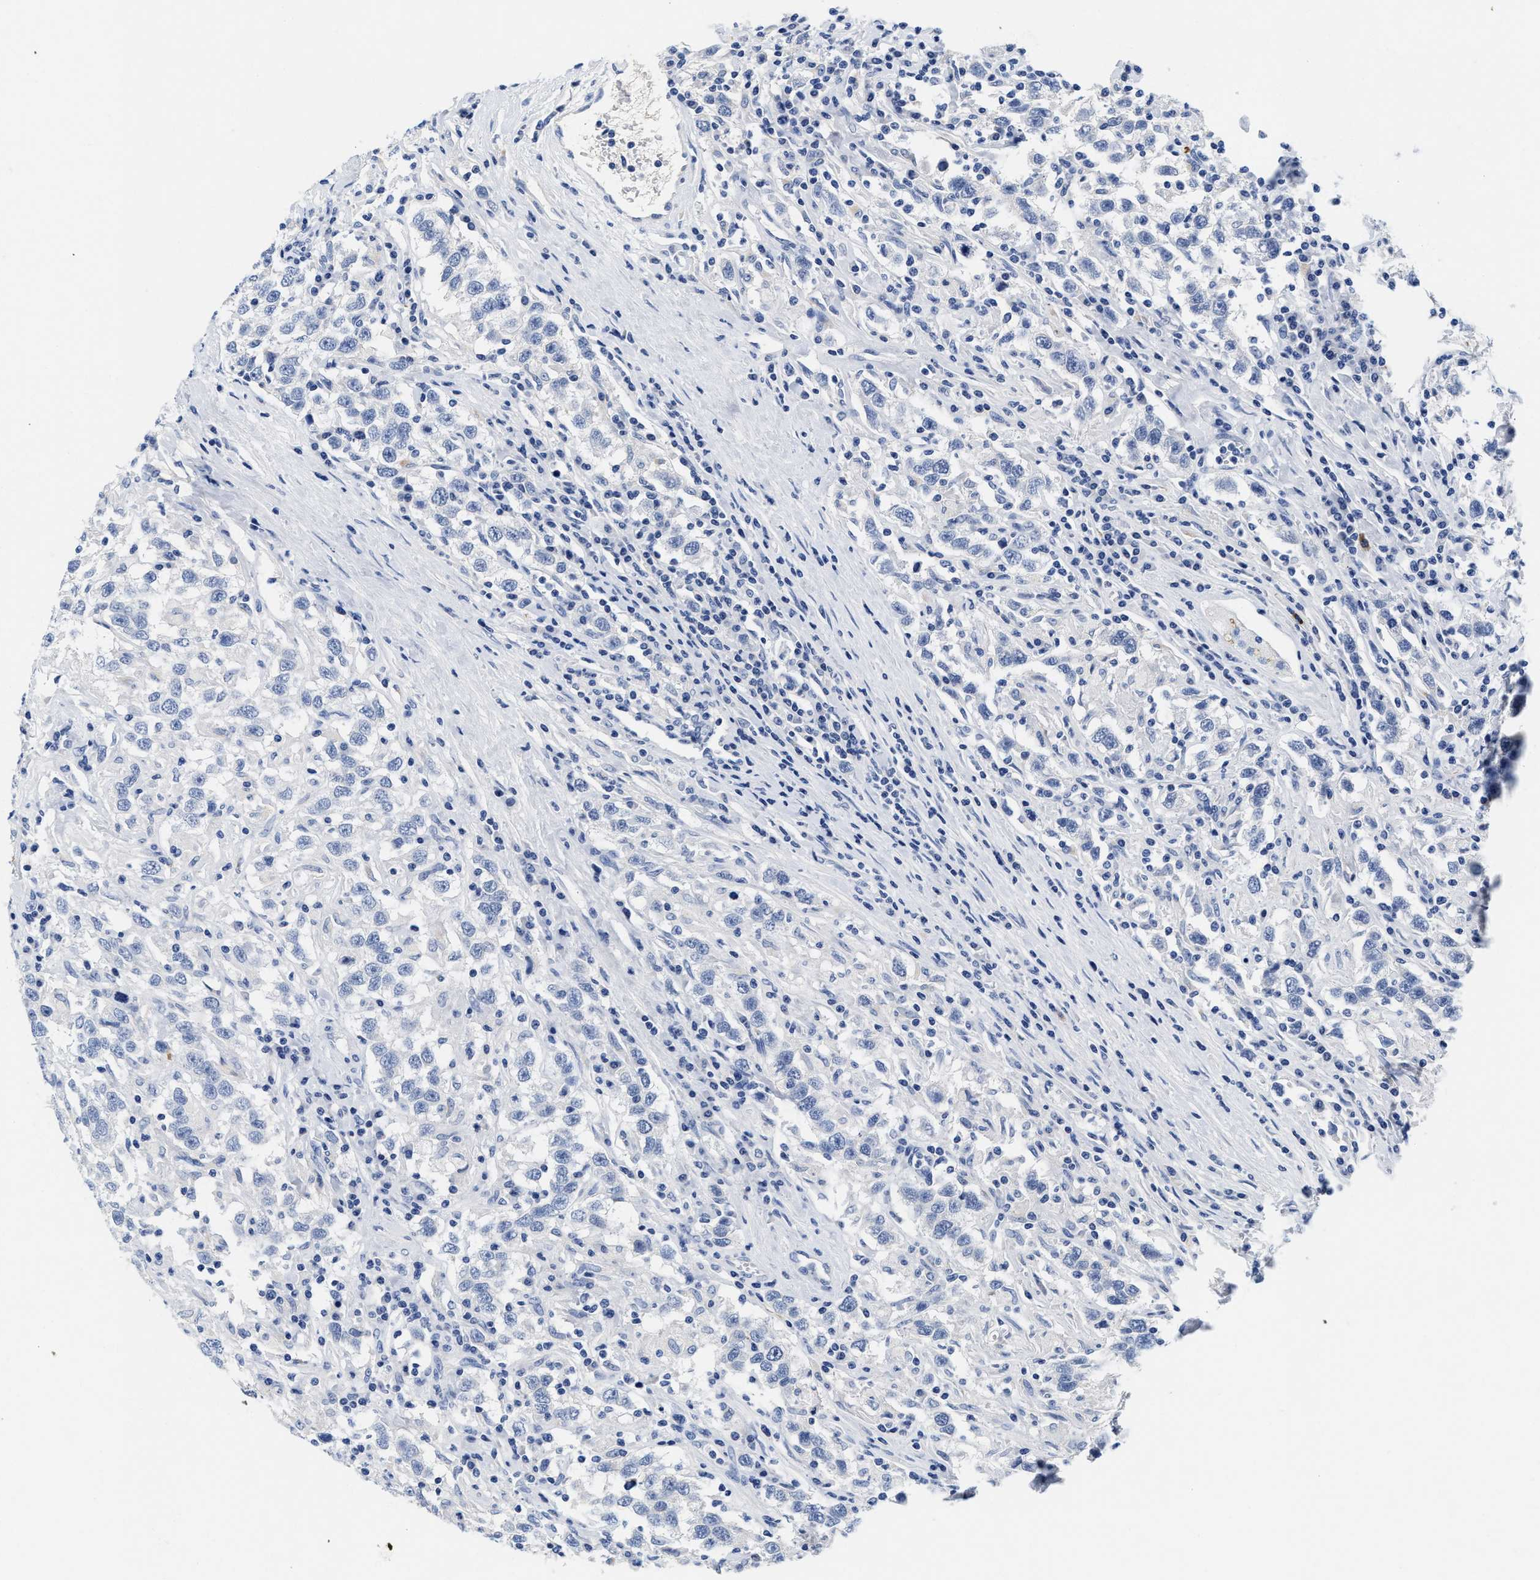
{"staining": {"intensity": "negative", "quantity": "none", "location": "none"}, "tissue": "testis cancer", "cell_type": "Tumor cells", "image_type": "cancer", "snomed": [{"axis": "morphology", "description": "Seminoma, NOS"}, {"axis": "topography", "description": "Testis"}], "caption": "An image of human testis cancer (seminoma) is negative for staining in tumor cells. (DAB (3,3'-diaminobenzidine) IHC visualized using brightfield microscopy, high magnification).", "gene": "TTC3", "patient": {"sex": "male", "age": 41}}